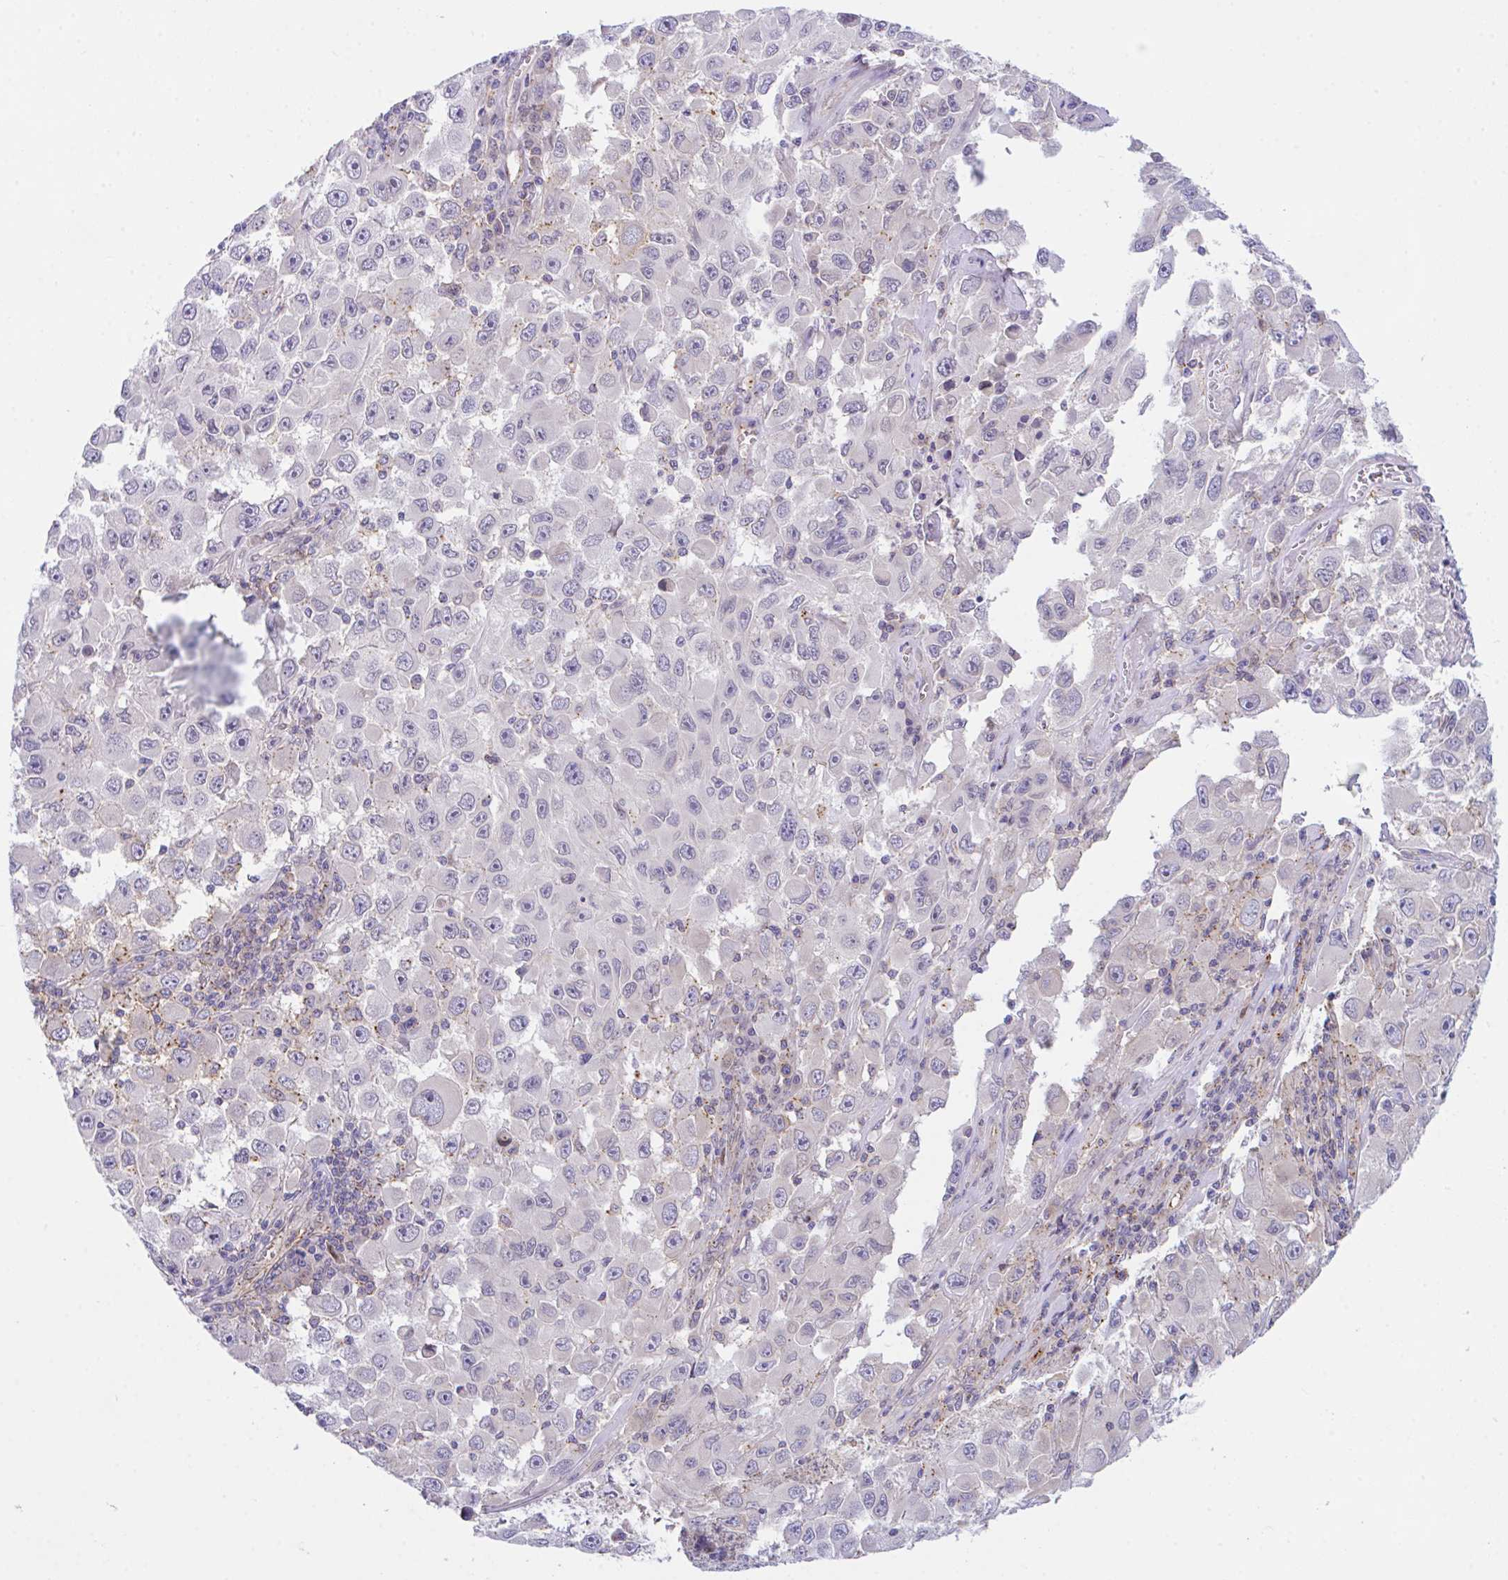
{"staining": {"intensity": "negative", "quantity": "none", "location": "none"}, "tissue": "melanoma", "cell_type": "Tumor cells", "image_type": "cancer", "snomed": [{"axis": "morphology", "description": "Malignant melanoma, Metastatic site"}, {"axis": "topography", "description": "Lymph node"}], "caption": "This is an immunohistochemistry (IHC) image of melanoma. There is no staining in tumor cells.", "gene": "ZBED3", "patient": {"sex": "female", "age": 67}}